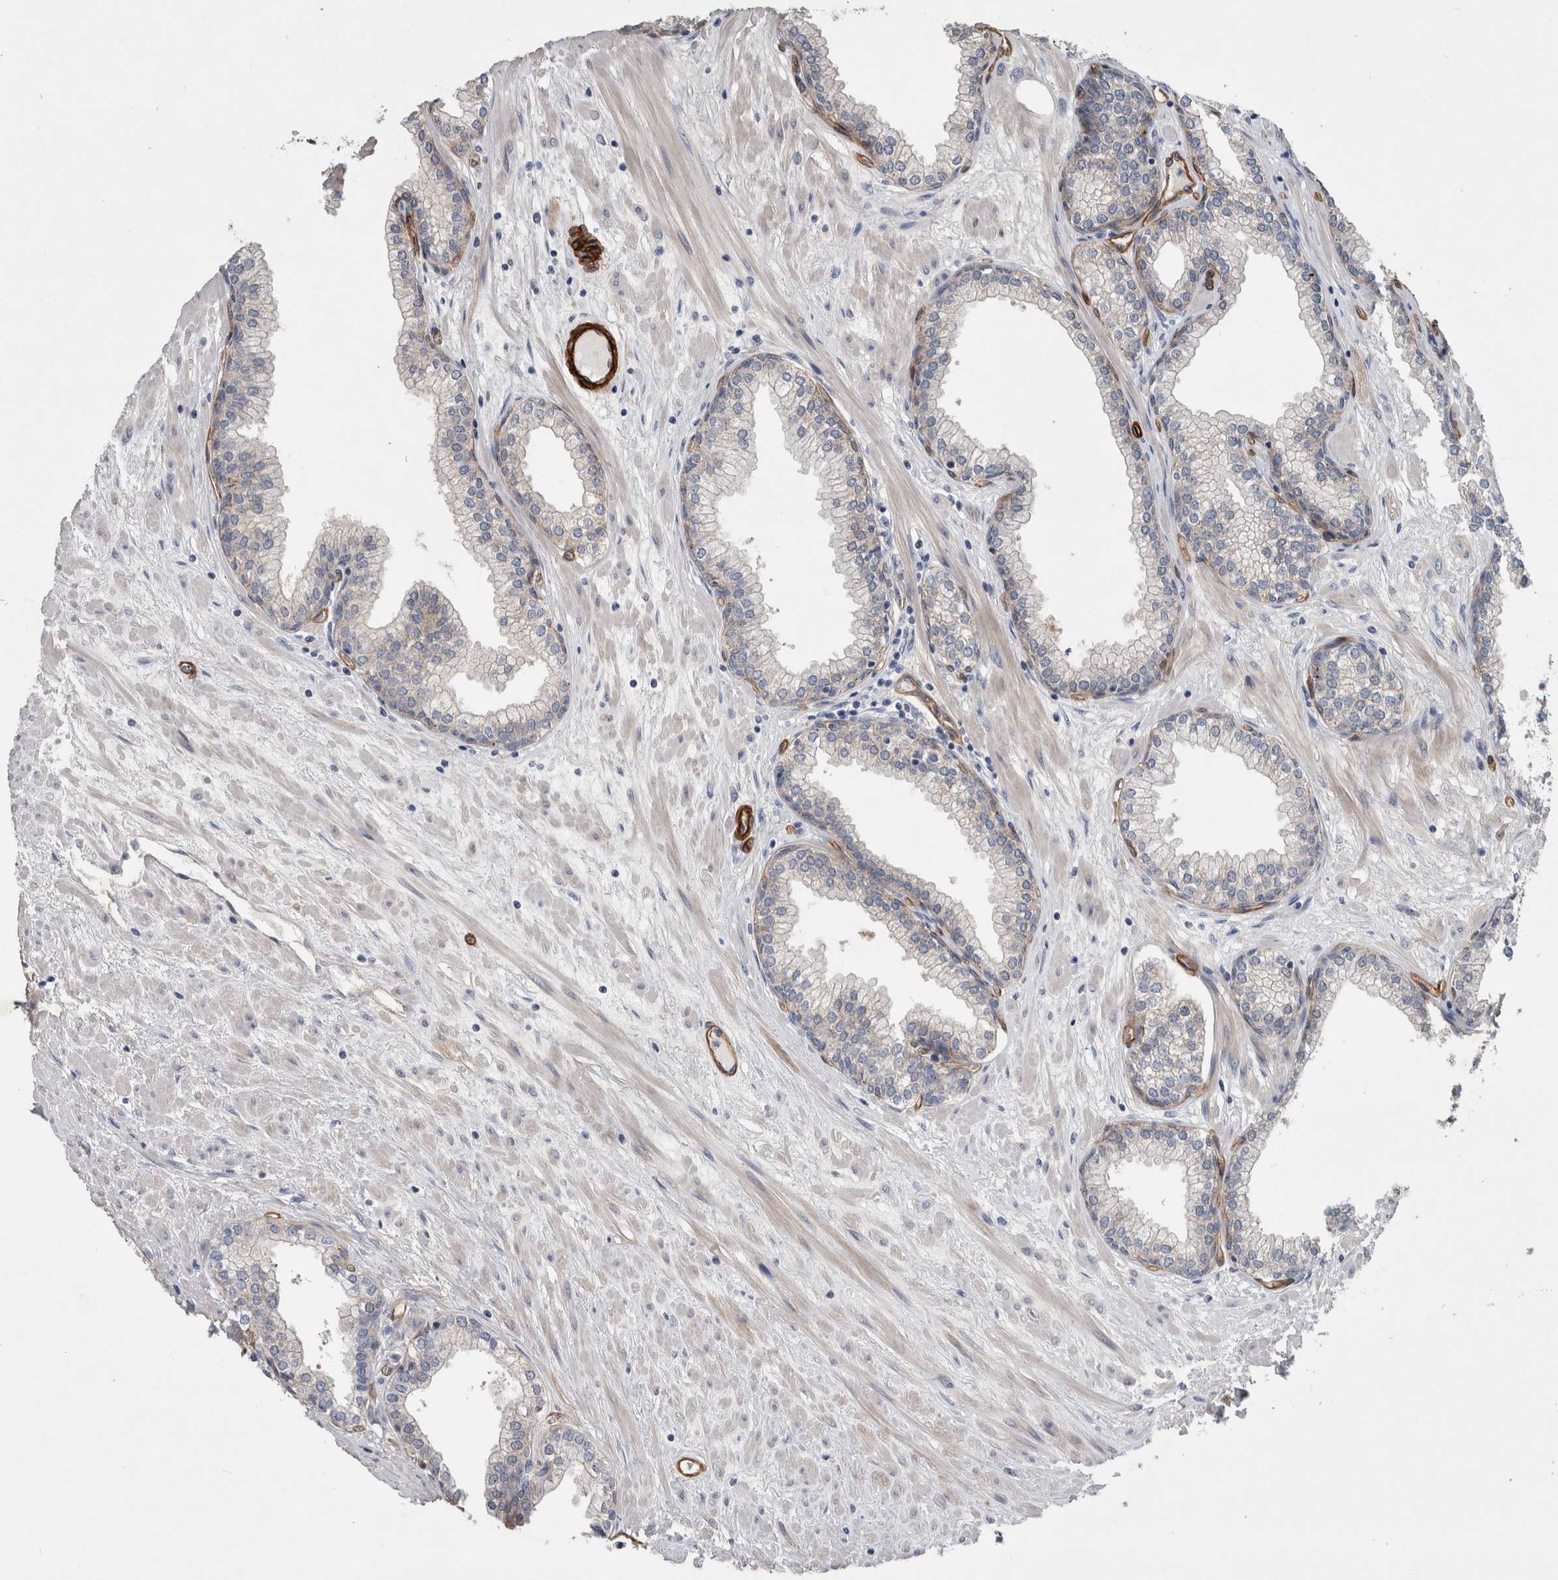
{"staining": {"intensity": "moderate", "quantity": "25%-75%", "location": "cytoplasmic/membranous"}, "tissue": "prostate", "cell_type": "Glandular cells", "image_type": "normal", "snomed": [{"axis": "morphology", "description": "Normal tissue, NOS"}, {"axis": "morphology", "description": "Urothelial carcinoma, Low grade"}, {"axis": "topography", "description": "Urinary bladder"}, {"axis": "topography", "description": "Prostate"}], "caption": "Glandular cells demonstrate medium levels of moderate cytoplasmic/membranous positivity in about 25%-75% of cells in normal human prostate. The staining is performed using DAB (3,3'-diaminobenzidine) brown chromogen to label protein expression. The nuclei are counter-stained blue using hematoxylin.", "gene": "BCAM", "patient": {"sex": "male", "age": 60}}